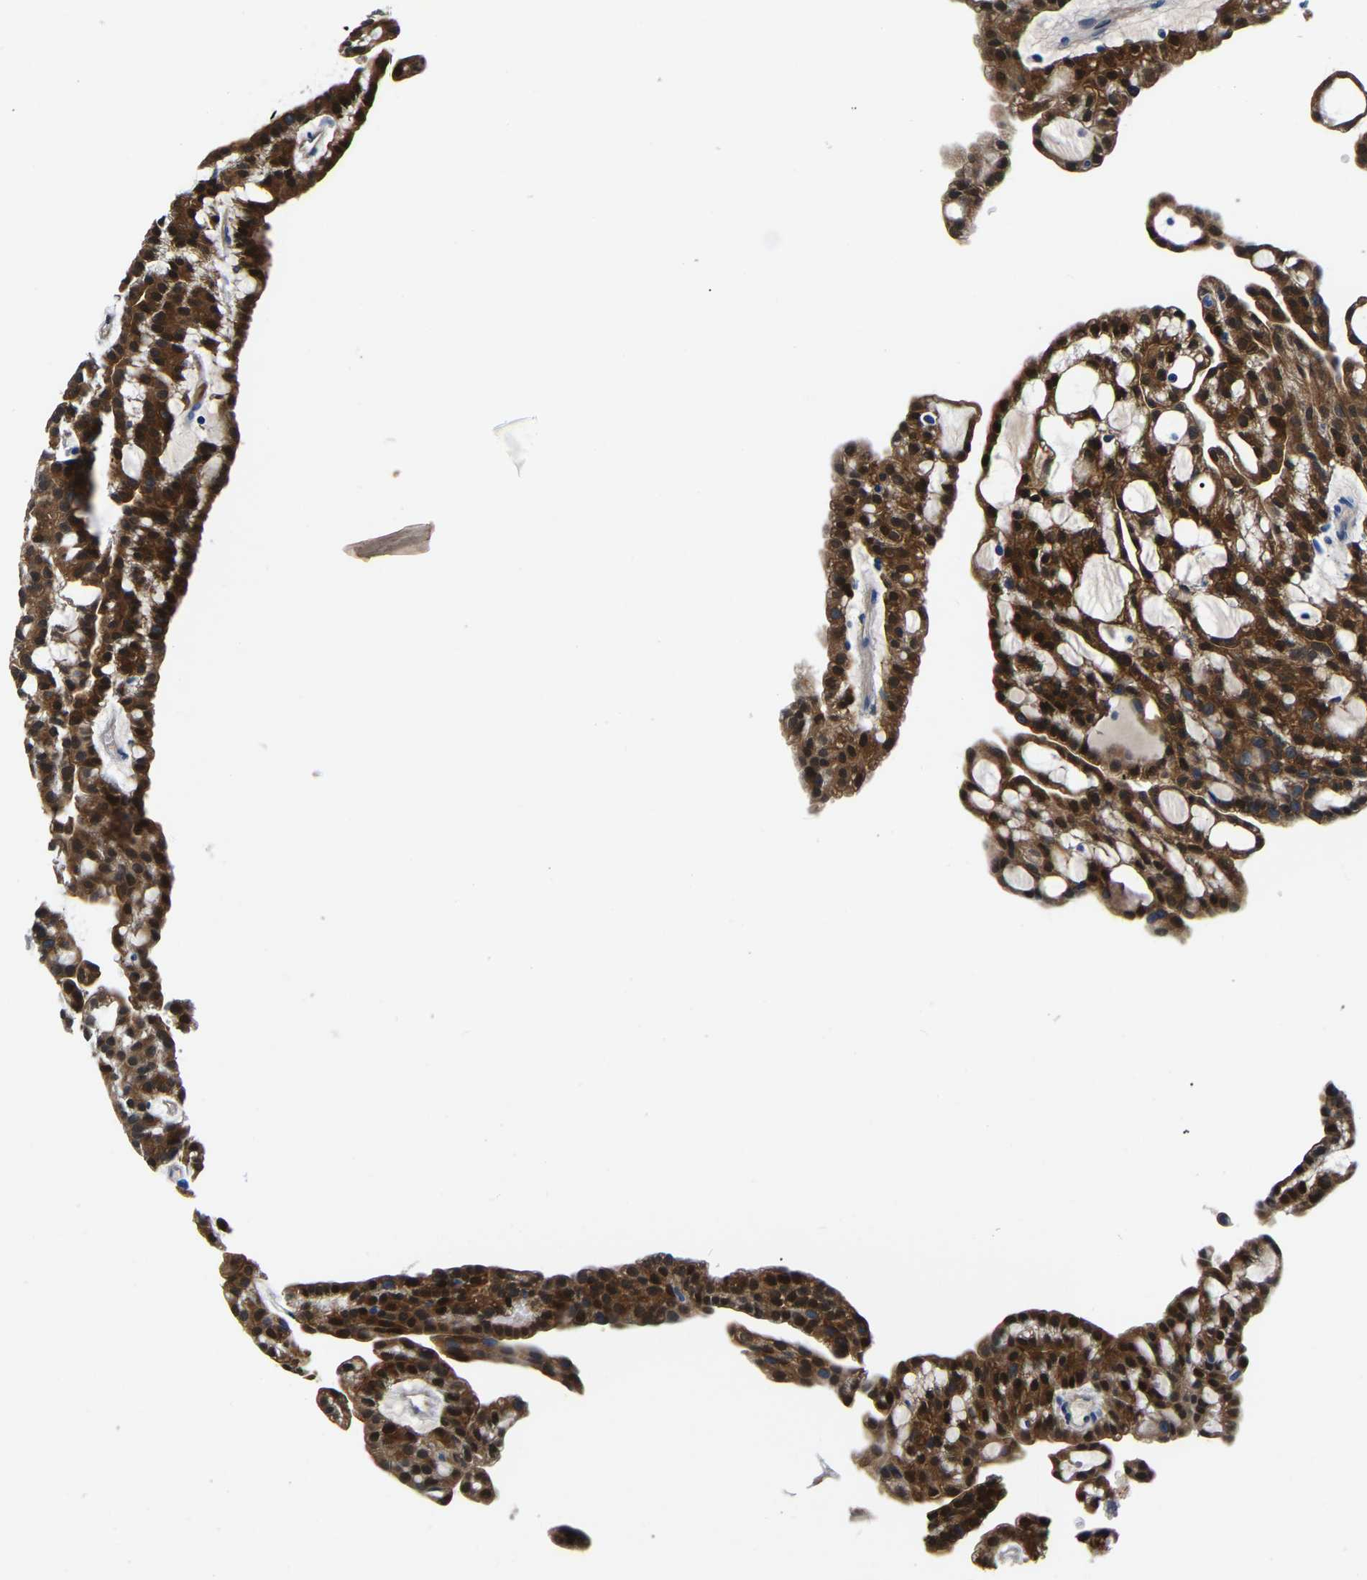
{"staining": {"intensity": "strong", "quantity": ">75%", "location": "cytoplasmic/membranous"}, "tissue": "renal cancer", "cell_type": "Tumor cells", "image_type": "cancer", "snomed": [{"axis": "morphology", "description": "Adenocarcinoma, NOS"}, {"axis": "topography", "description": "Kidney"}], "caption": "An image of human renal cancer stained for a protein displays strong cytoplasmic/membranous brown staining in tumor cells.", "gene": "S100A13", "patient": {"sex": "male", "age": 63}}